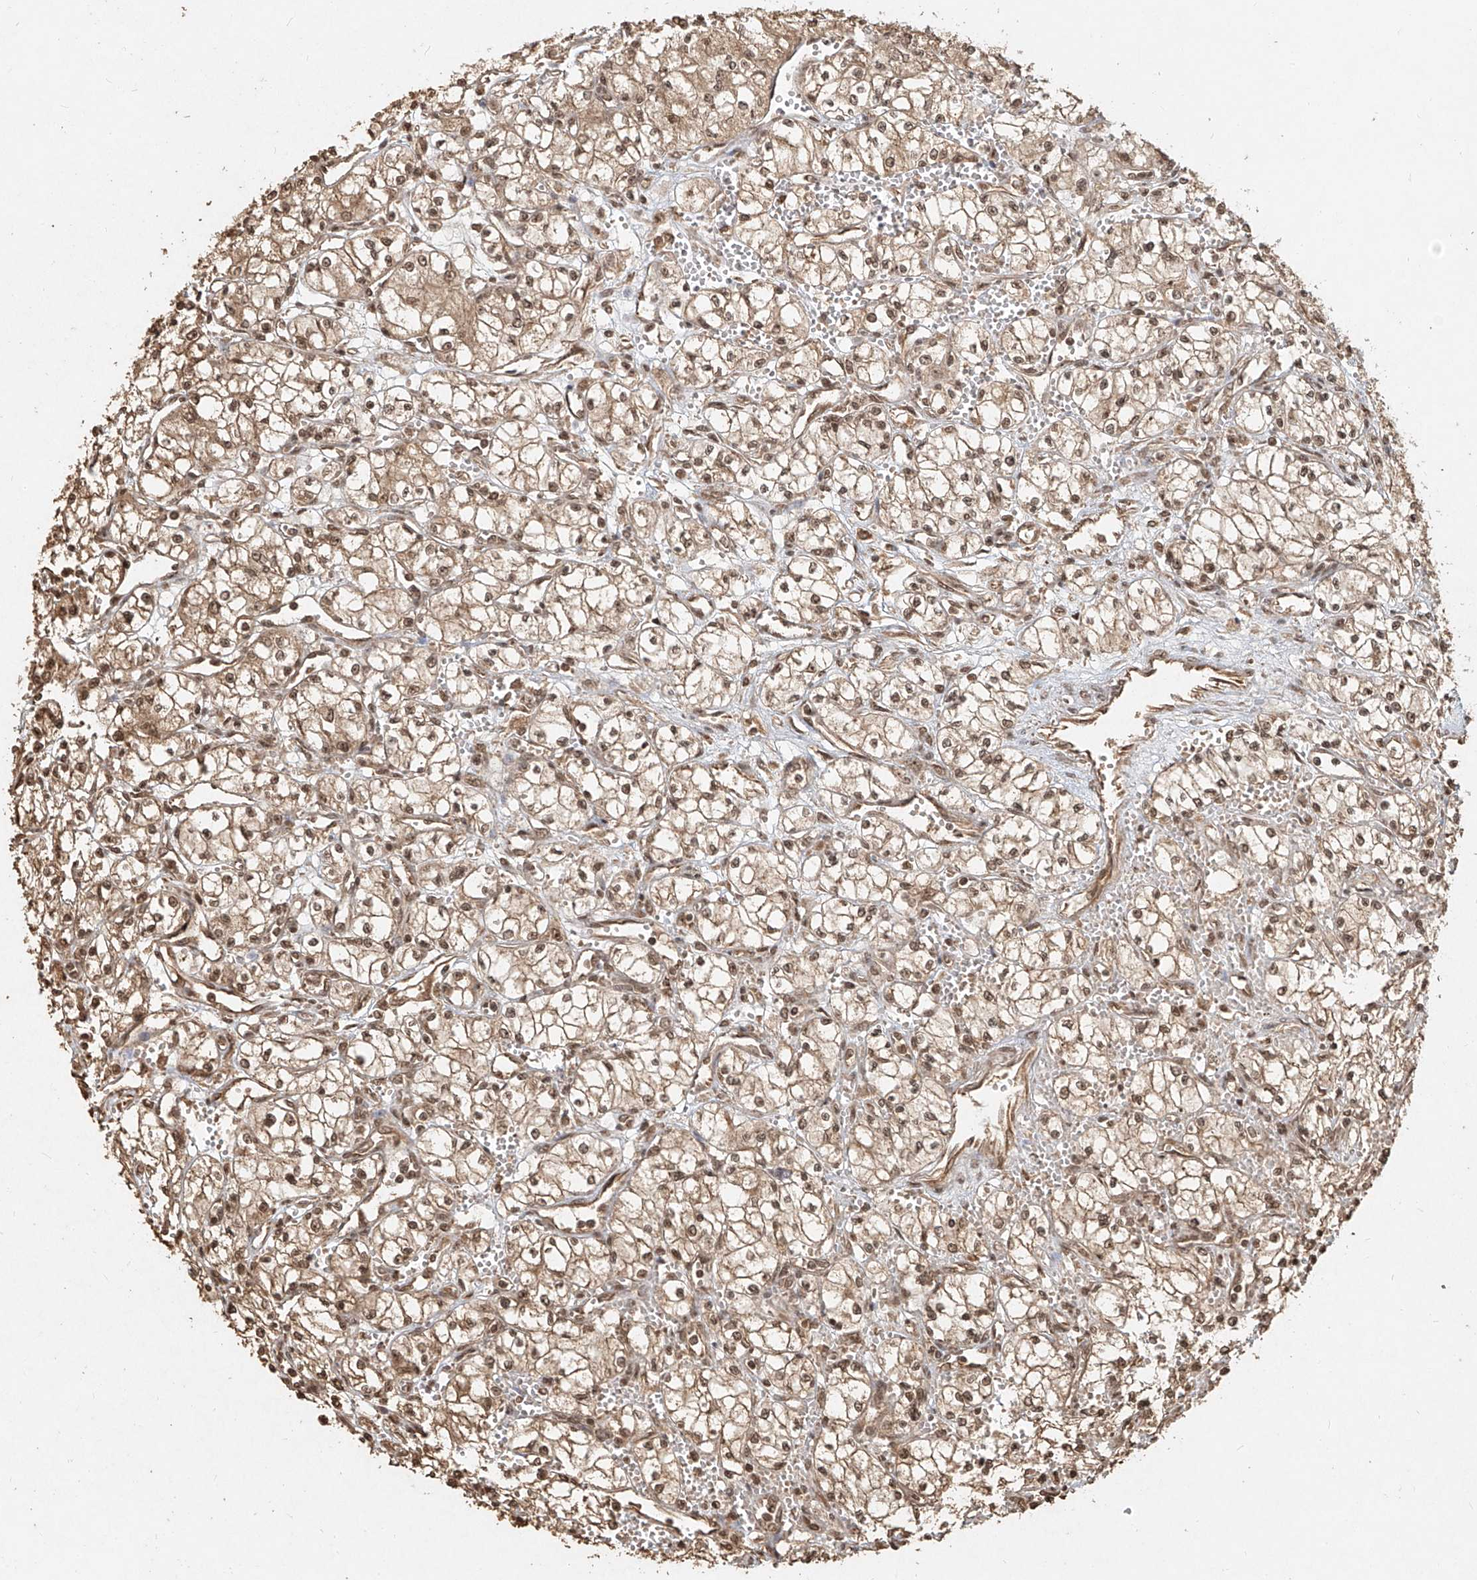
{"staining": {"intensity": "moderate", "quantity": ">75%", "location": "cytoplasmic/membranous,nuclear"}, "tissue": "renal cancer", "cell_type": "Tumor cells", "image_type": "cancer", "snomed": [{"axis": "morphology", "description": "Normal tissue, NOS"}, {"axis": "morphology", "description": "Adenocarcinoma, NOS"}, {"axis": "topography", "description": "Kidney"}], "caption": "About >75% of tumor cells in renal cancer exhibit moderate cytoplasmic/membranous and nuclear protein positivity as visualized by brown immunohistochemical staining.", "gene": "UBE2K", "patient": {"sex": "male", "age": 59}}